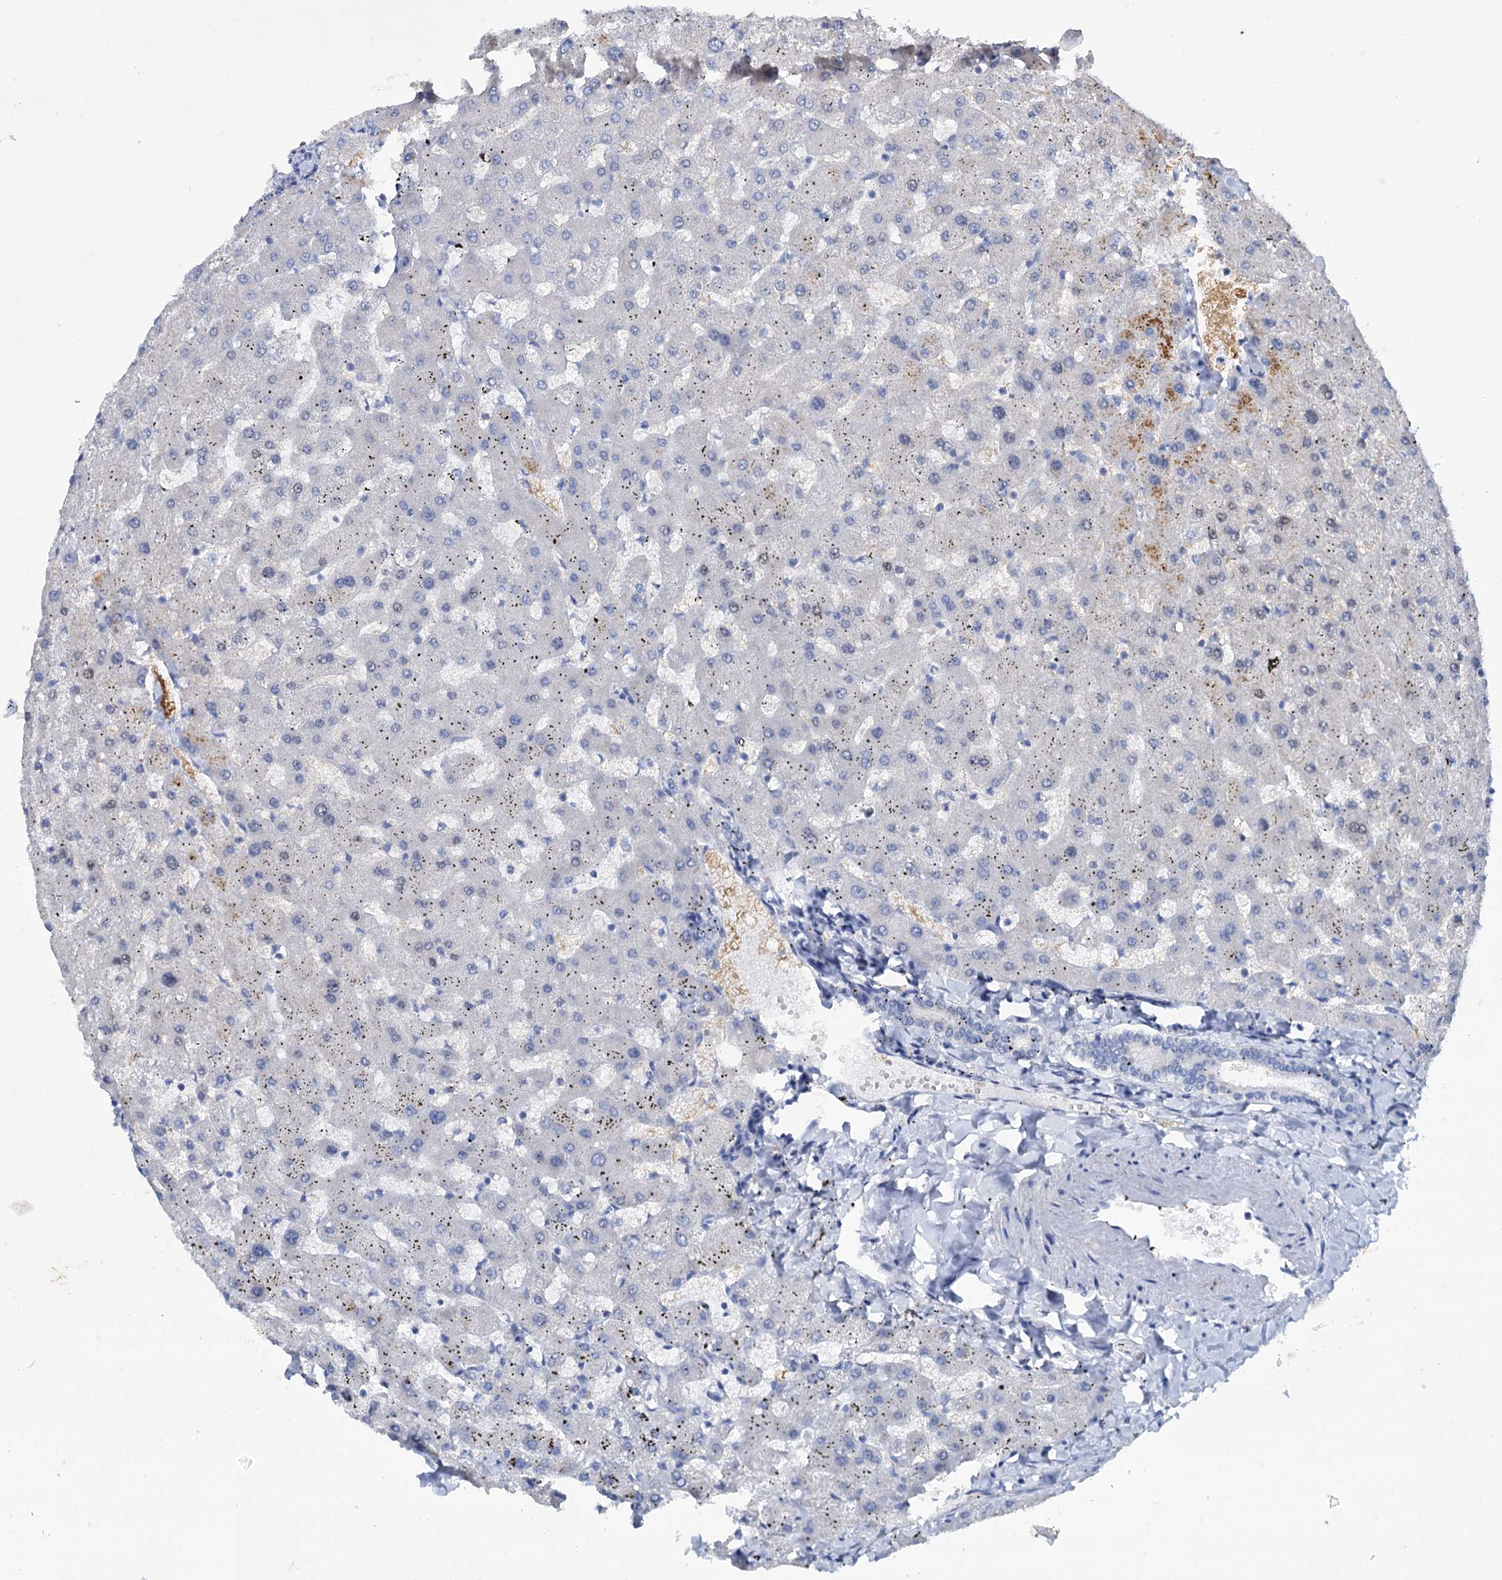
{"staining": {"intensity": "negative", "quantity": "none", "location": "none"}, "tissue": "liver", "cell_type": "Cholangiocytes", "image_type": "normal", "snomed": [{"axis": "morphology", "description": "Normal tissue, NOS"}, {"axis": "topography", "description": "Liver"}], "caption": "Immunohistochemistry (IHC) histopathology image of normal liver stained for a protein (brown), which reveals no expression in cholangiocytes.", "gene": "MID1IP1", "patient": {"sex": "female", "age": 63}}